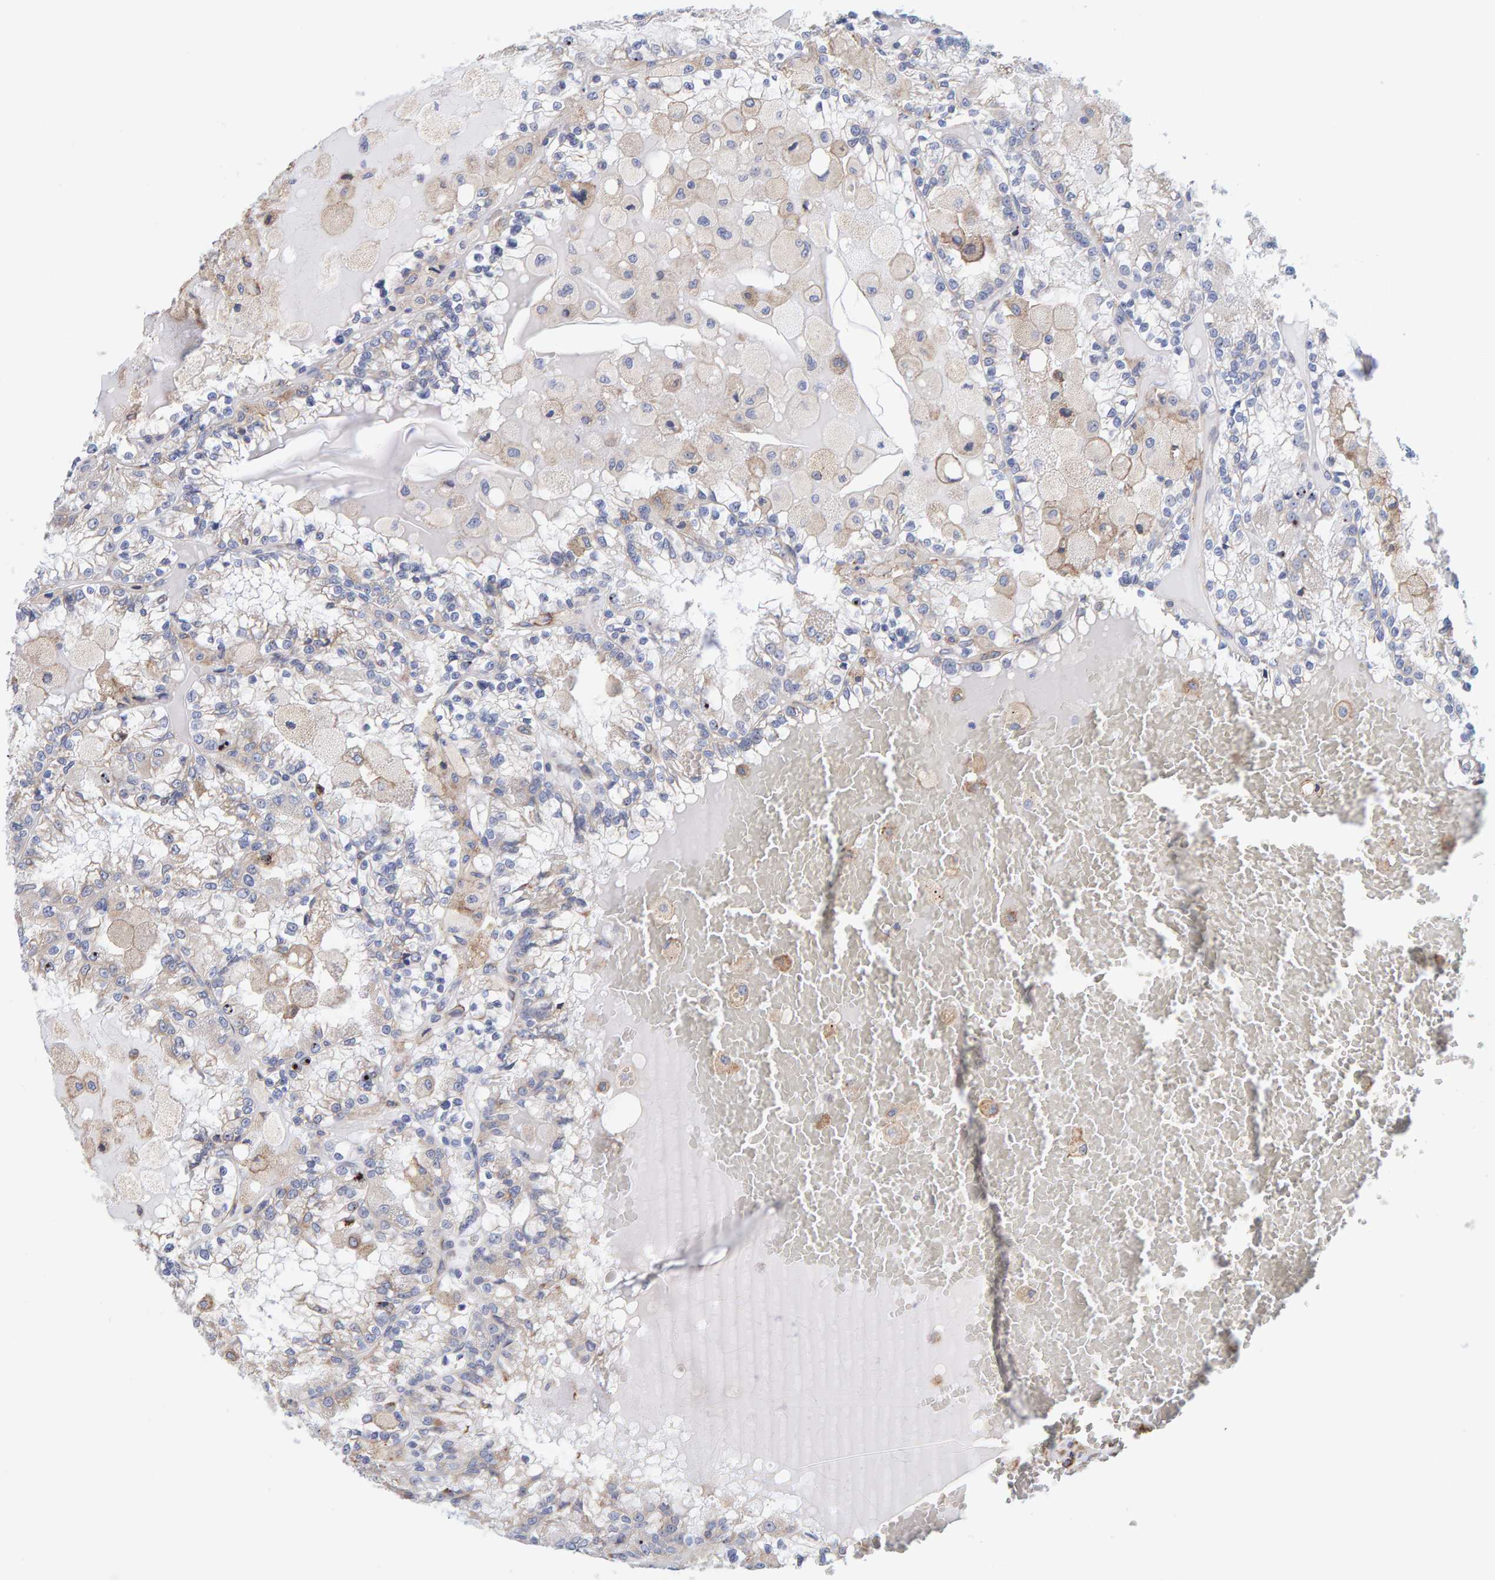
{"staining": {"intensity": "negative", "quantity": "none", "location": "none"}, "tissue": "renal cancer", "cell_type": "Tumor cells", "image_type": "cancer", "snomed": [{"axis": "morphology", "description": "Adenocarcinoma, NOS"}, {"axis": "topography", "description": "Kidney"}], "caption": "Immunohistochemistry (IHC) photomicrograph of neoplastic tissue: renal cancer stained with DAB (3,3'-diaminobenzidine) shows no significant protein staining in tumor cells.", "gene": "SGPL1", "patient": {"sex": "female", "age": 56}}